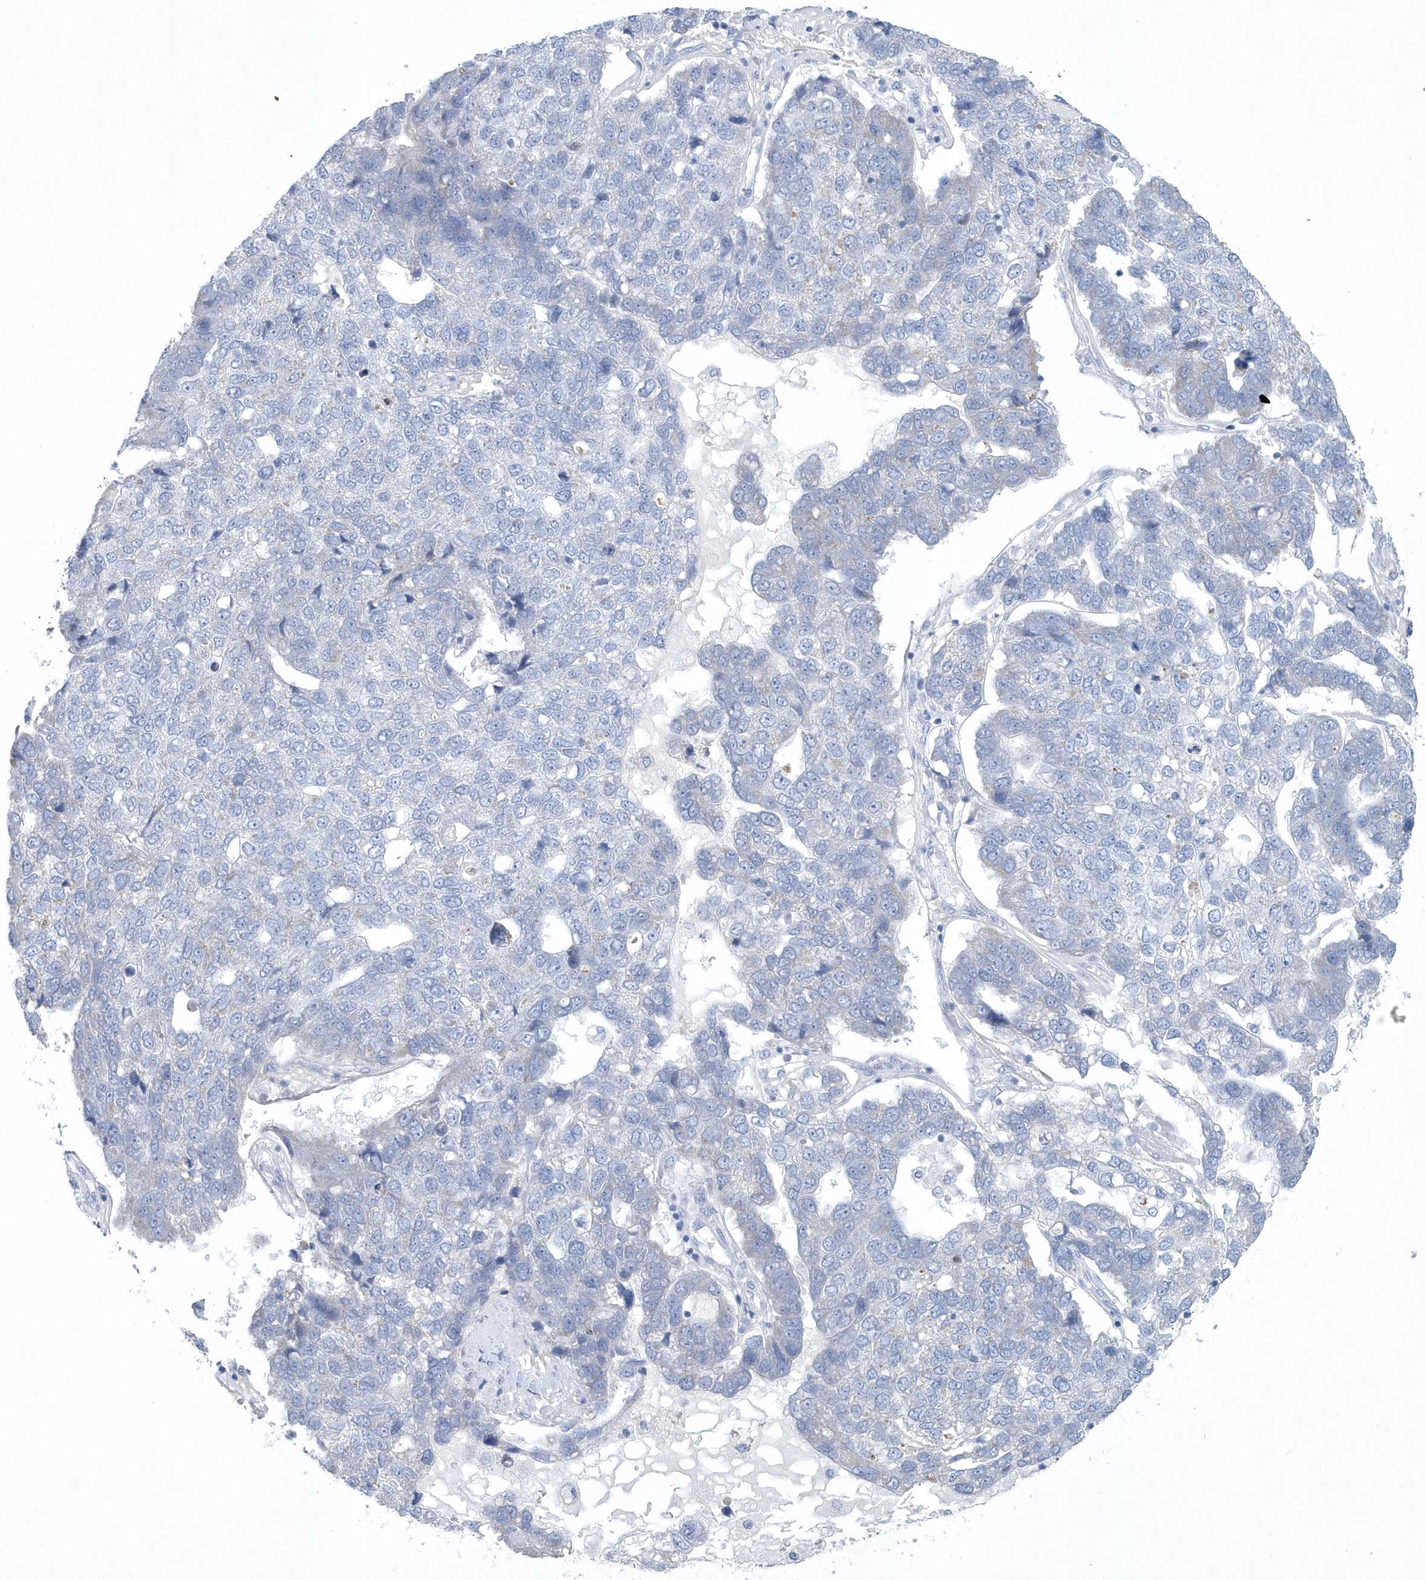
{"staining": {"intensity": "negative", "quantity": "none", "location": "none"}, "tissue": "pancreatic cancer", "cell_type": "Tumor cells", "image_type": "cancer", "snomed": [{"axis": "morphology", "description": "Adenocarcinoma, NOS"}, {"axis": "topography", "description": "Pancreas"}], "caption": "This is an immunohistochemistry histopathology image of pancreatic adenocarcinoma. There is no staining in tumor cells.", "gene": "SPATA18", "patient": {"sex": "female", "age": 61}}